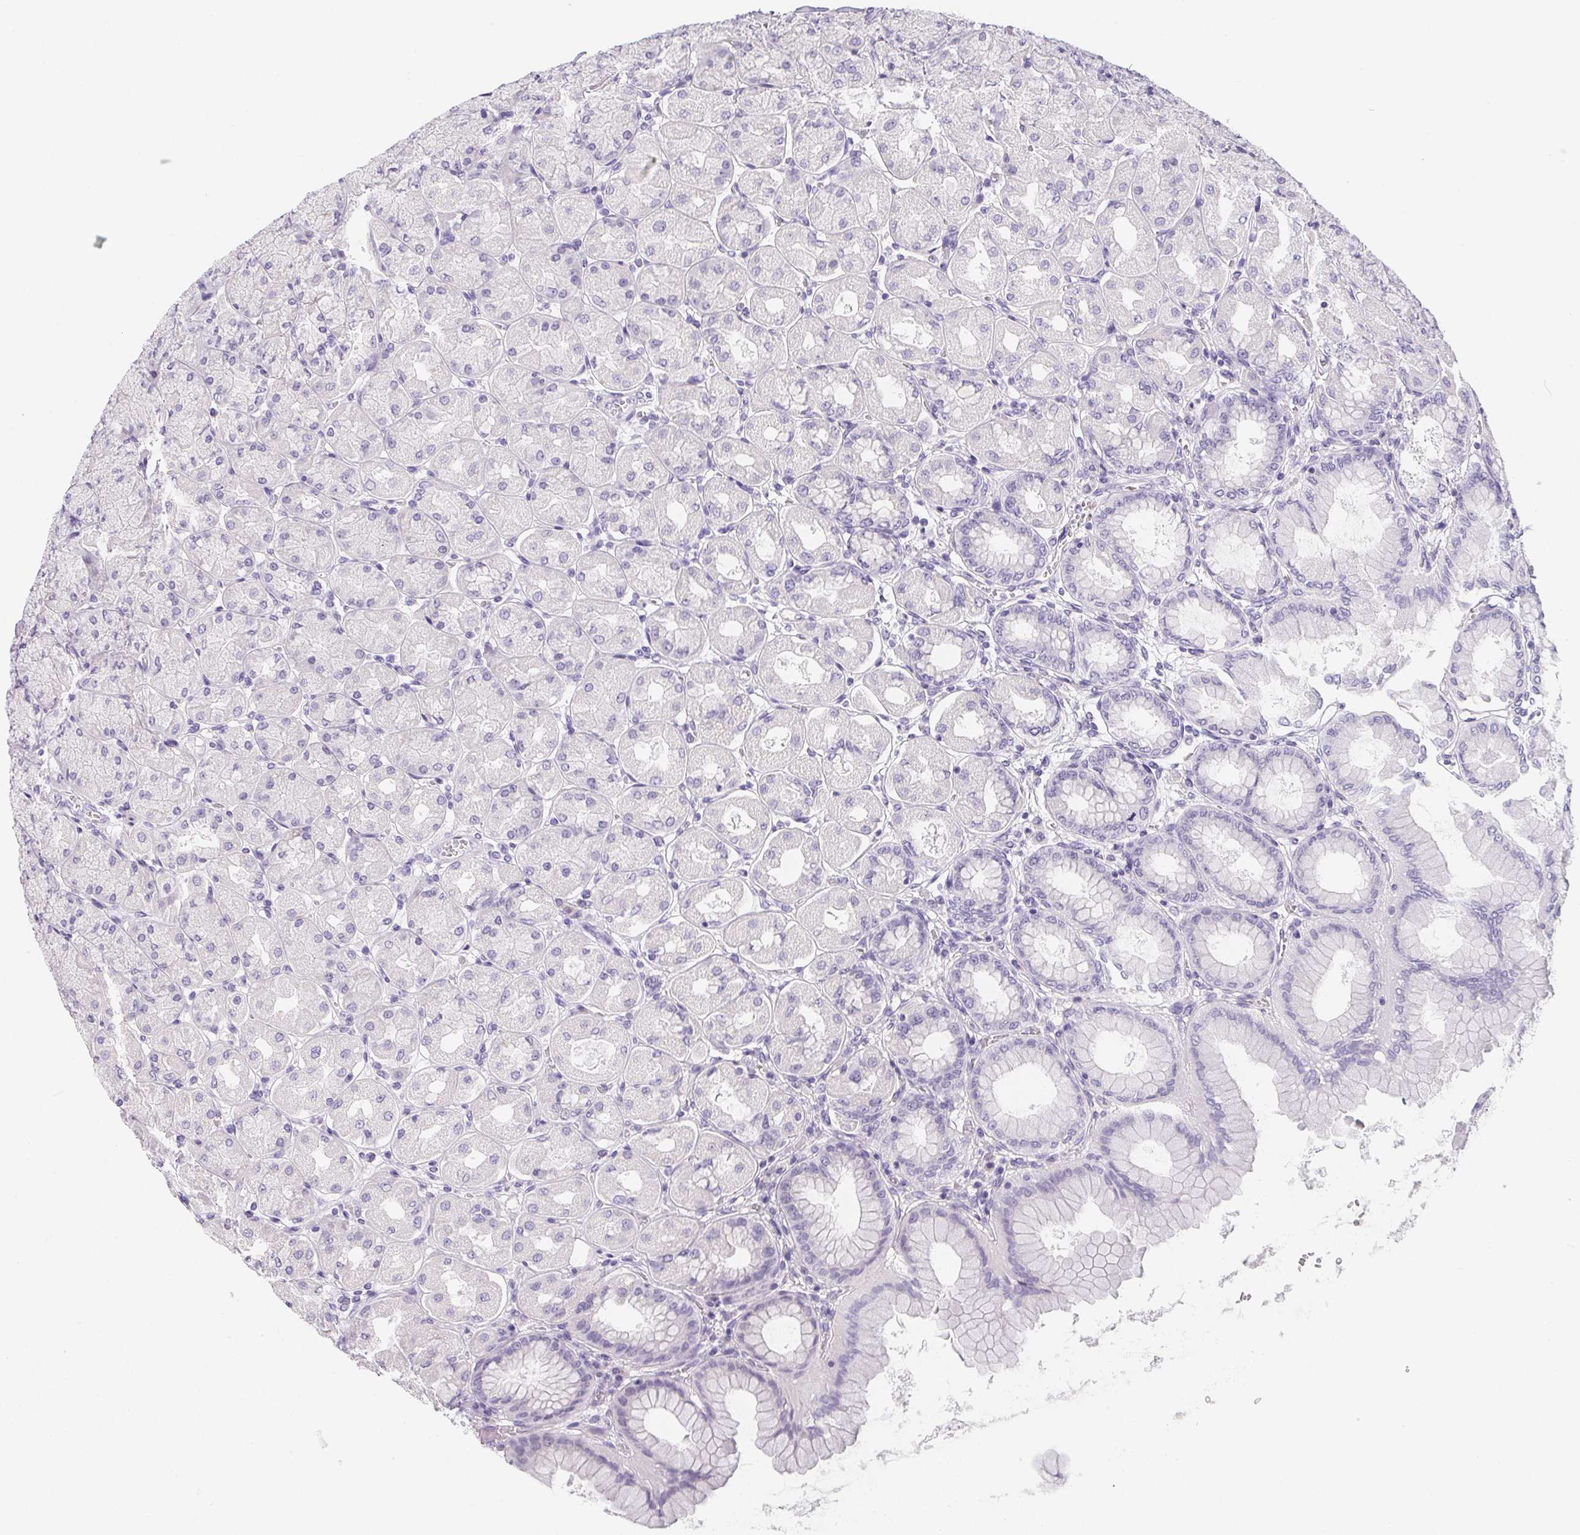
{"staining": {"intensity": "negative", "quantity": "none", "location": "none"}, "tissue": "stomach", "cell_type": "Glandular cells", "image_type": "normal", "snomed": [{"axis": "morphology", "description": "Normal tissue, NOS"}, {"axis": "topography", "description": "Stomach, upper"}], "caption": "High power microscopy photomicrograph of an immunohistochemistry (IHC) histopathology image of unremarkable stomach, revealing no significant staining in glandular cells.", "gene": "MAP1A", "patient": {"sex": "female", "age": 56}}